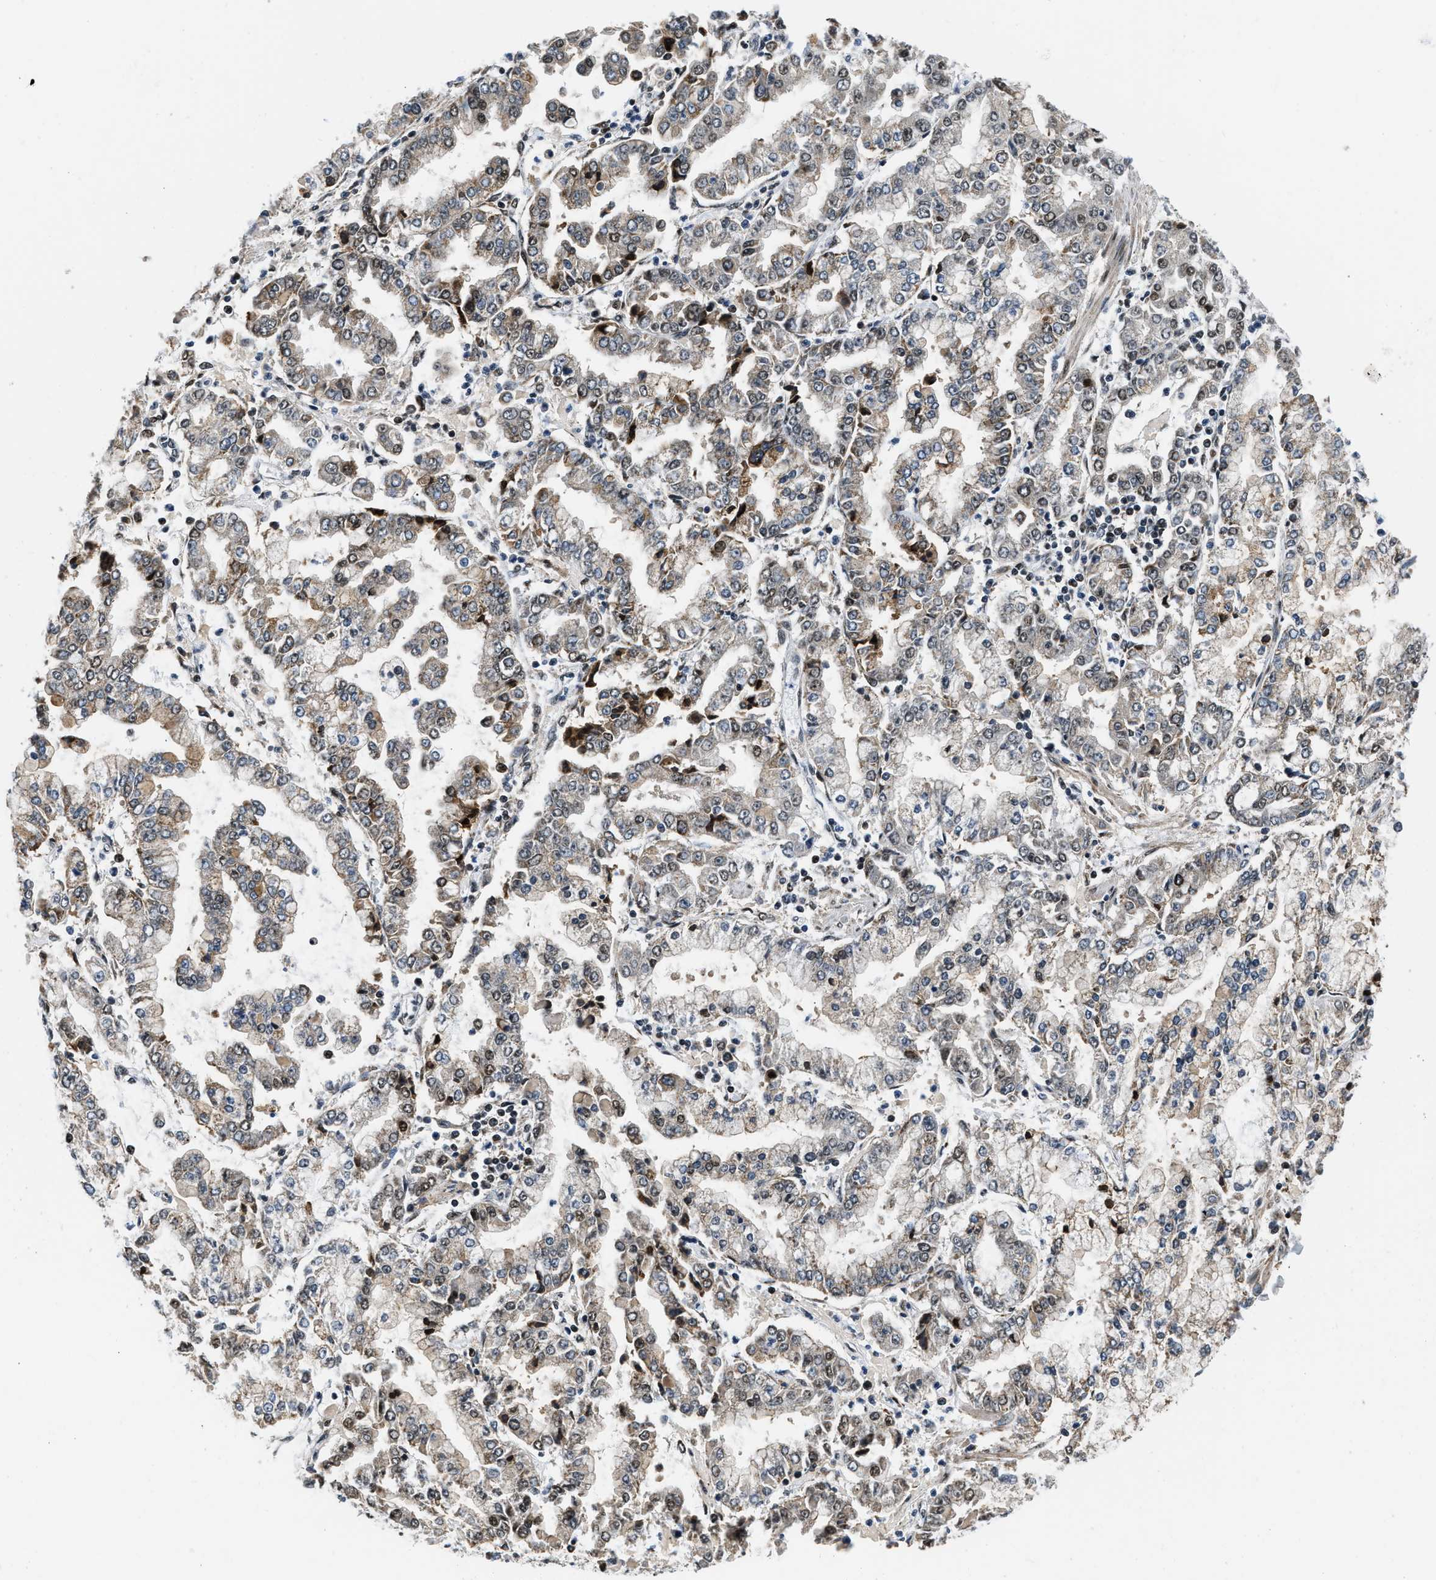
{"staining": {"intensity": "moderate", "quantity": "<25%", "location": "cytoplasmic/membranous,nuclear"}, "tissue": "stomach cancer", "cell_type": "Tumor cells", "image_type": "cancer", "snomed": [{"axis": "morphology", "description": "Adenocarcinoma, NOS"}, {"axis": "topography", "description": "Stomach"}], "caption": "Immunohistochemical staining of stomach adenocarcinoma reveals moderate cytoplasmic/membranous and nuclear protein positivity in about <25% of tumor cells.", "gene": "KDM3B", "patient": {"sex": "male", "age": 76}}